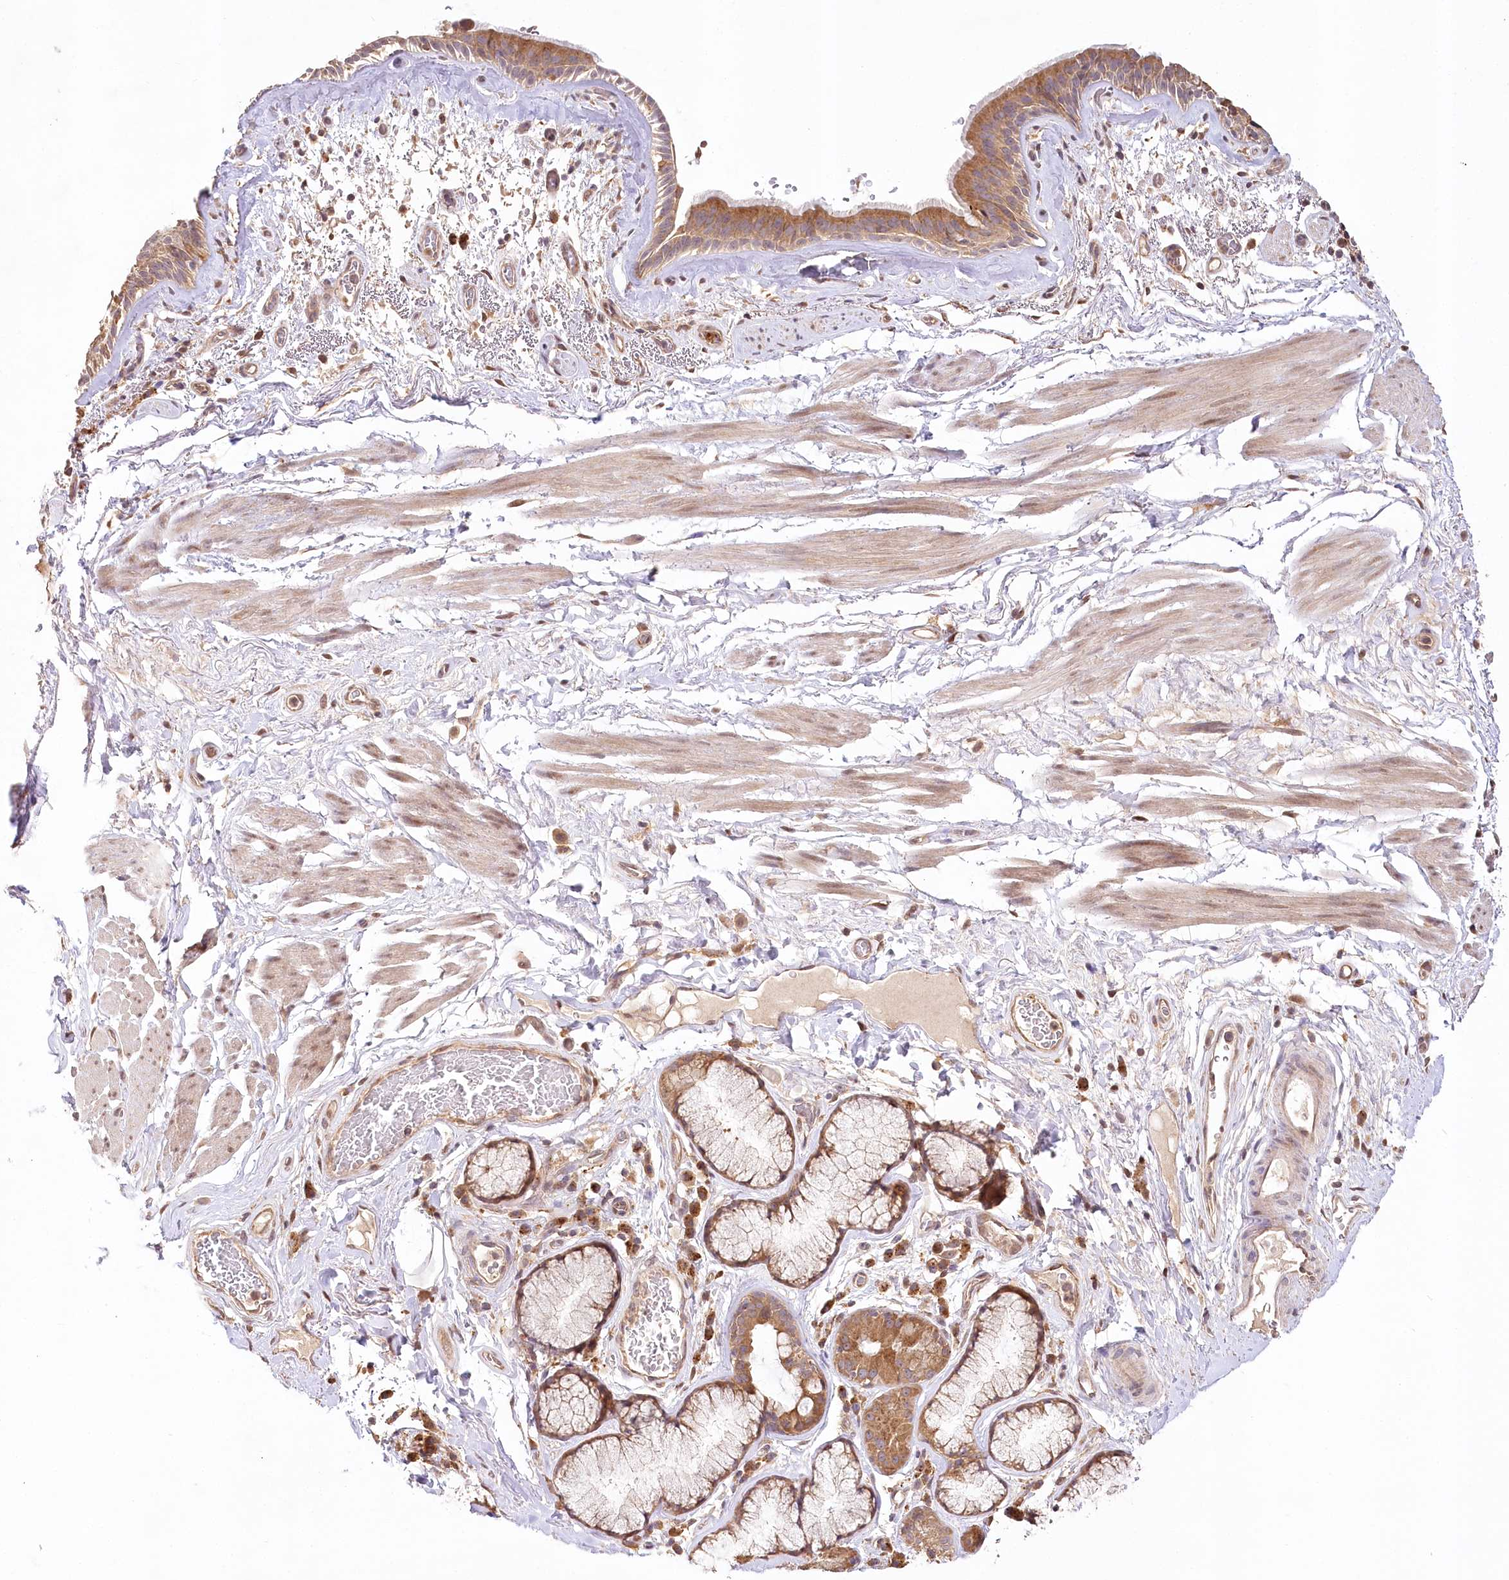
{"staining": {"intensity": "moderate", "quantity": ">75%", "location": "cytoplasmic/membranous"}, "tissue": "bronchus", "cell_type": "Respiratory epithelial cells", "image_type": "normal", "snomed": [{"axis": "morphology", "description": "Normal tissue, NOS"}, {"axis": "topography", "description": "Cartilage tissue"}], "caption": "IHC of normal human bronchus displays medium levels of moderate cytoplasmic/membranous staining in approximately >75% of respiratory epithelial cells. (IHC, brightfield microscopy, high magnification).", "gene": "DMXL1", "patient": {"sex": "female", "age": 63}}